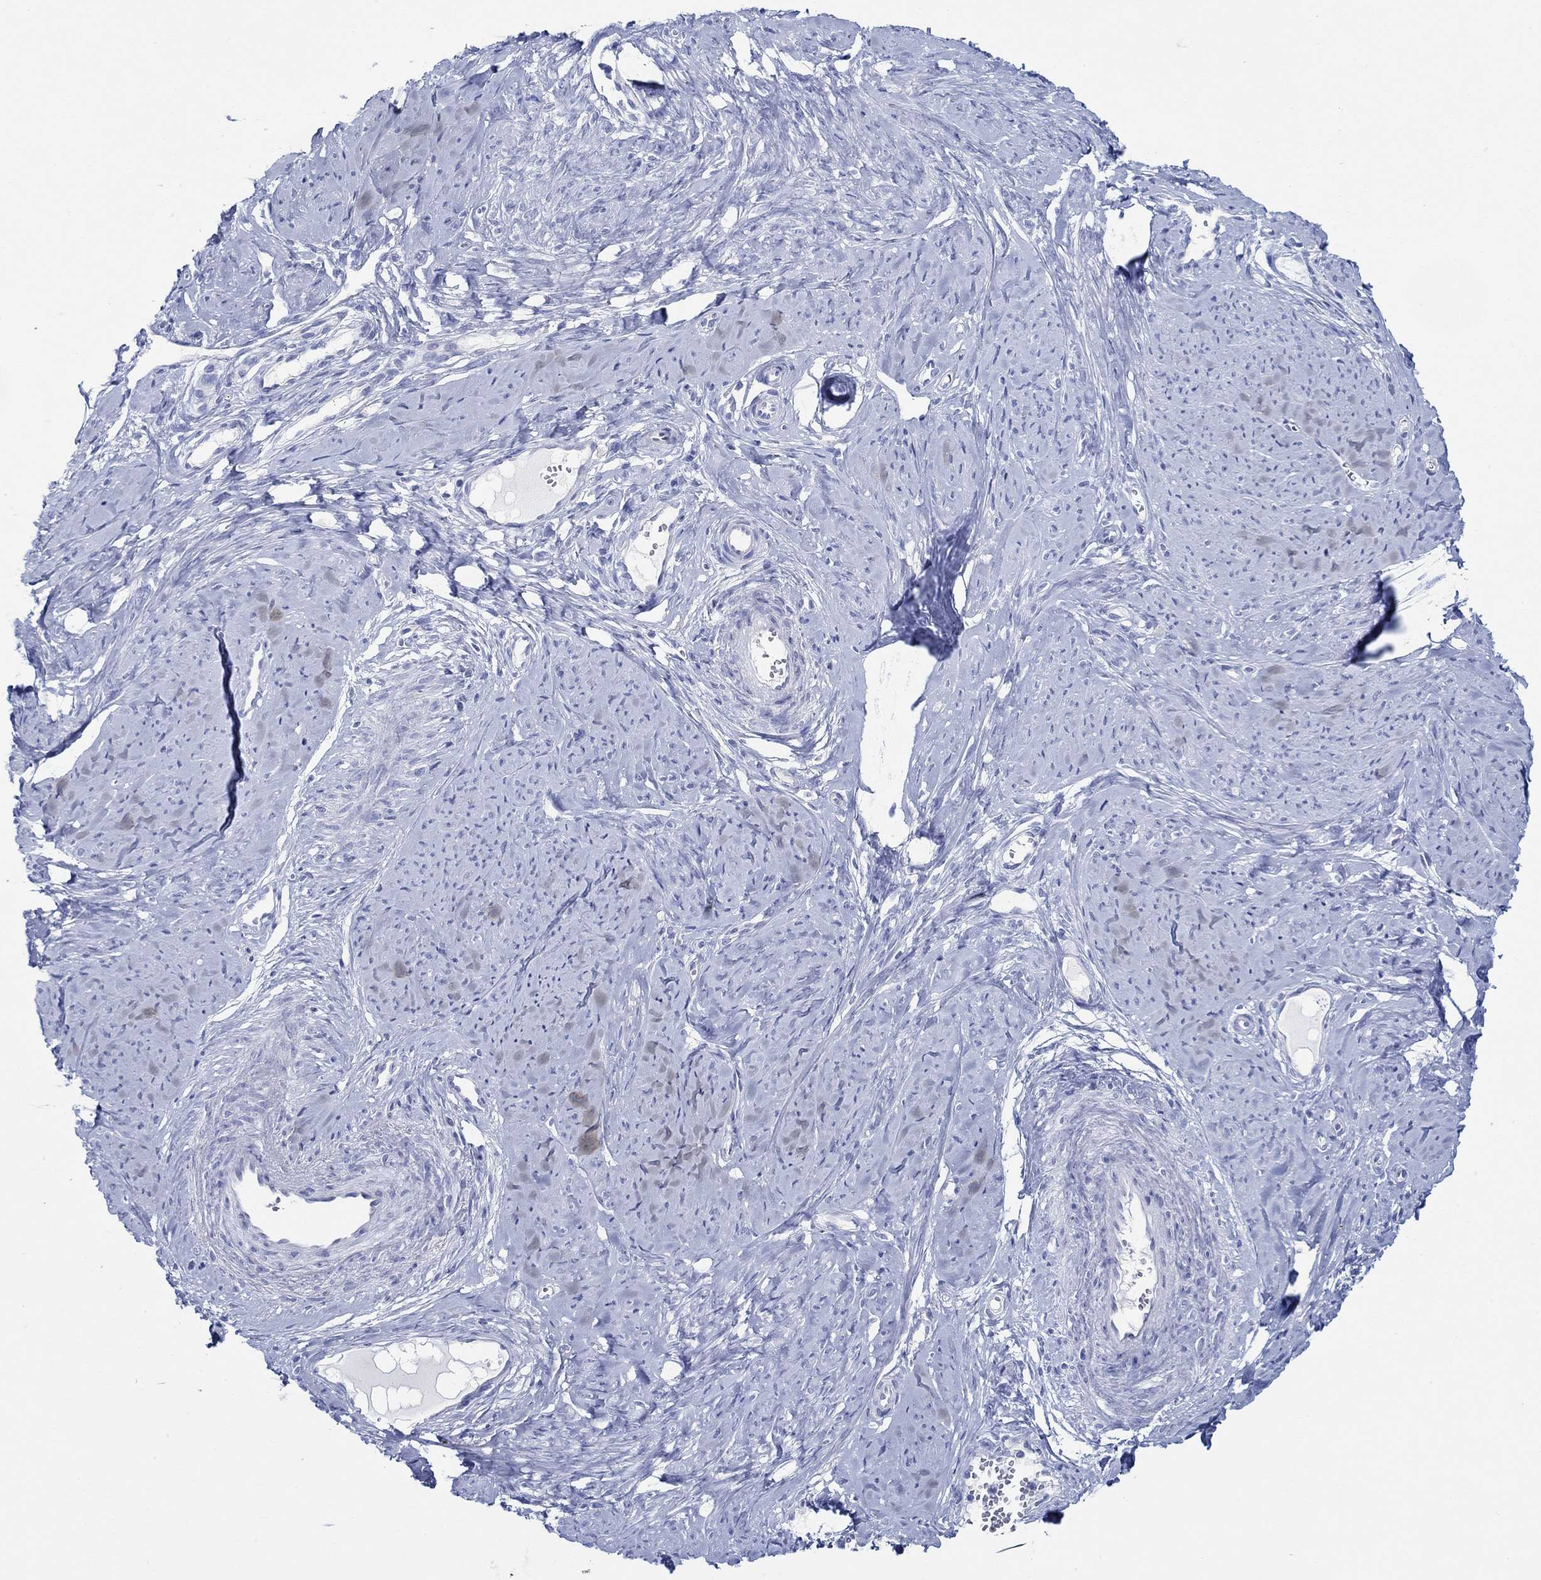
{"staining": {"intensity": "negative", "quantity": "none", "location": "none"}, "tissue": "smooth muscle", "cell_type": "Smooth muscle cells", "image_type": "normal", "snomed": [{"axis": "morphology", "description": "Normal tissue, NOS"}, {"axis": "topography", "description": "Smooth muscle"}], "caption": "A high-resolution image shows immunohistochemistry (IHC) staining of benign smooth muscle, which displays no significant positivity in smooth muscle cells.", "gene": "IGFBP6", "patient": {"sex": "female", "age": 48}}